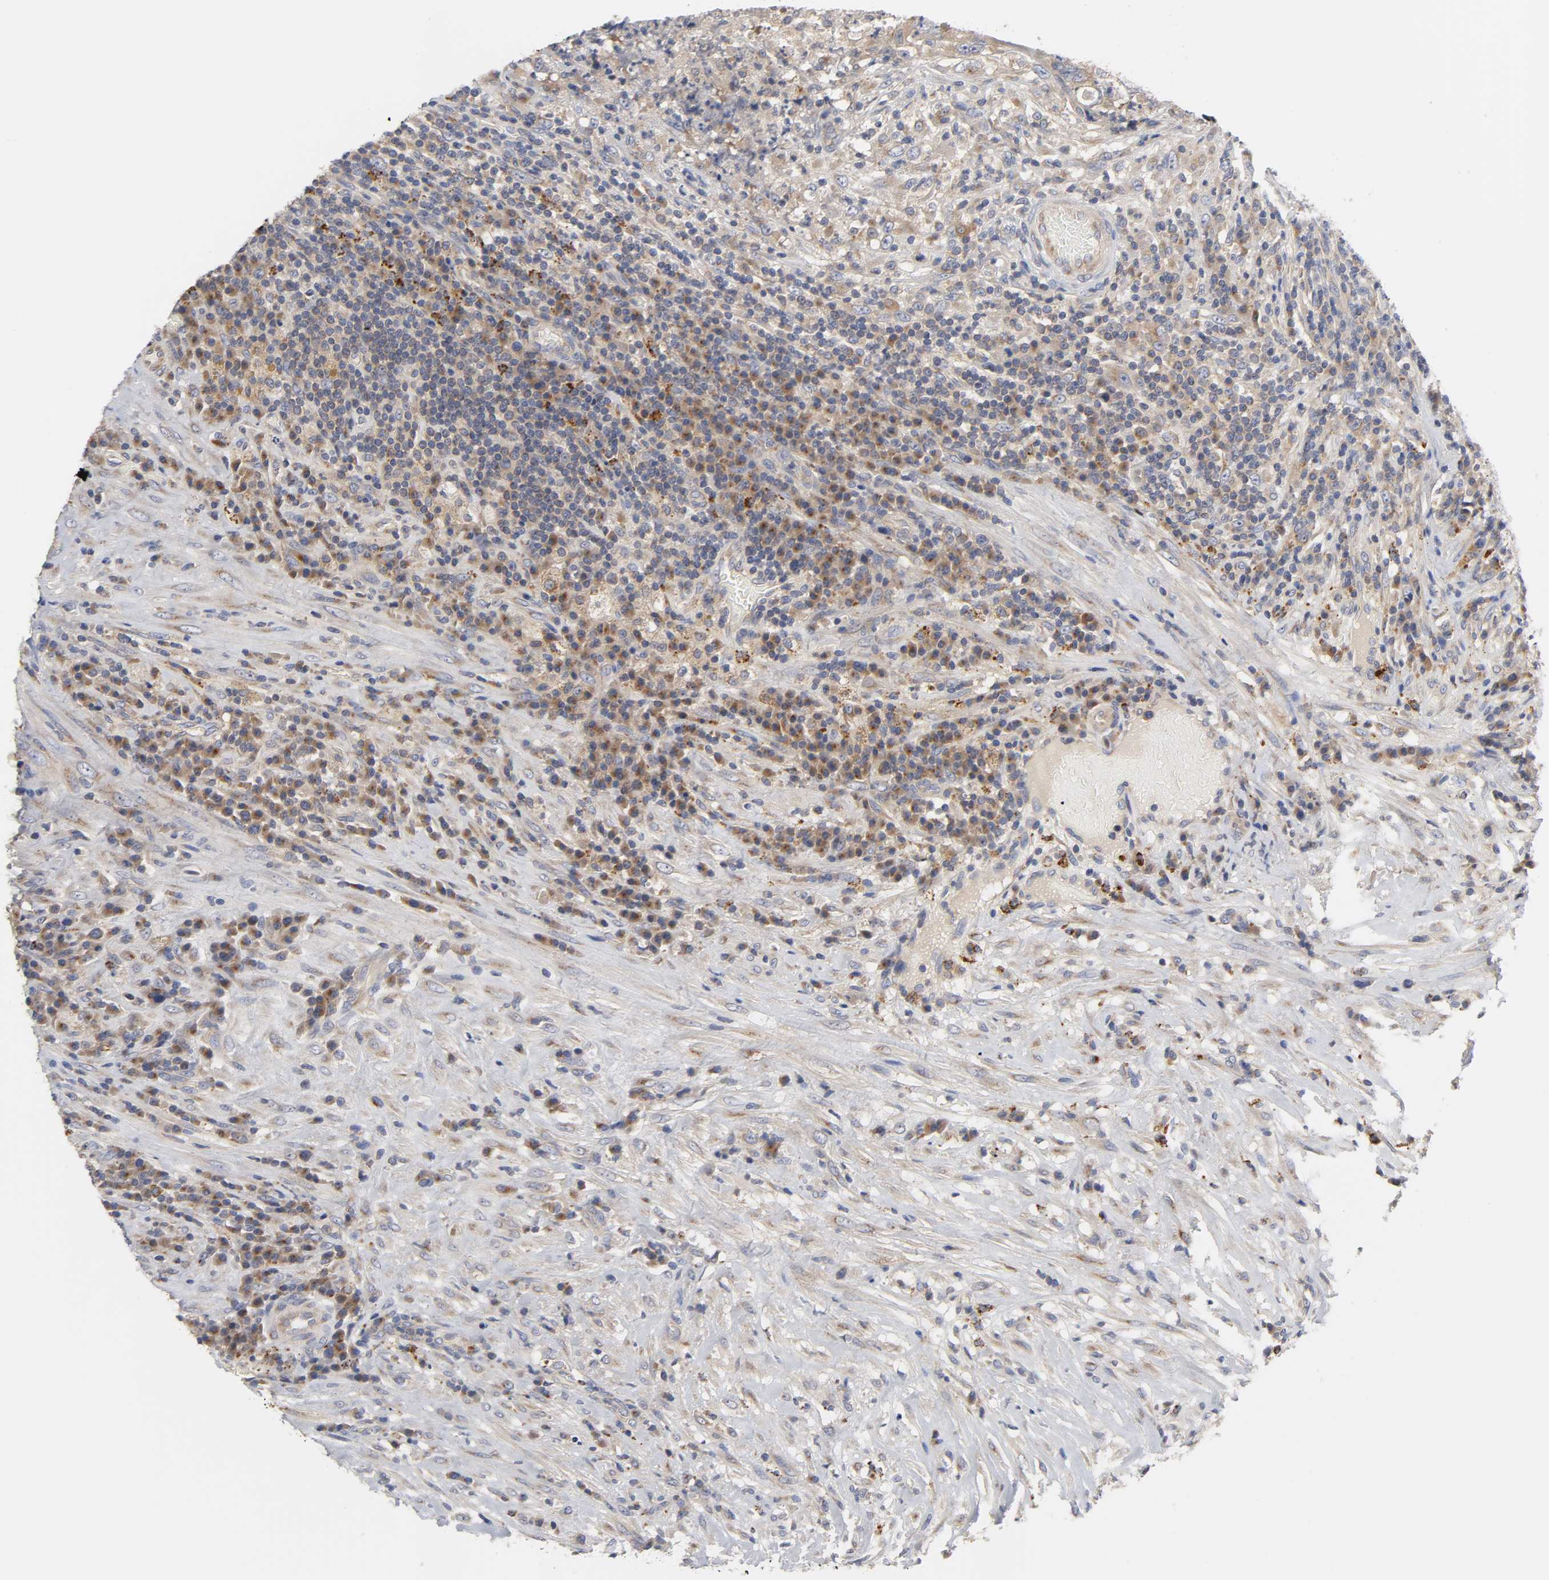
{"staining": {"intensity": "weak", "quantity": ">75%", "location": "cytoplasmic/membranous"}, "tissue": "testis cancer", "cell_type": "Tumor cells", "image_type": "cancer", "snomed": [{"axis": "morphology", "description": "Necrosis, NOS"}, {"axis": "morphology", "description": "Carcinoma, Embryonal, NOS"}, {"axis": "topography", "description": "Testis"}], "caption": "A high-resolution micrograph shows immunohistochemistry staining of testis cancer, which shows weak cytoplasmic/membranous staining in approximately >75% of tumor cells.", "gene": "C17orf75", "patient": {"sex": "male", "age": 19}}